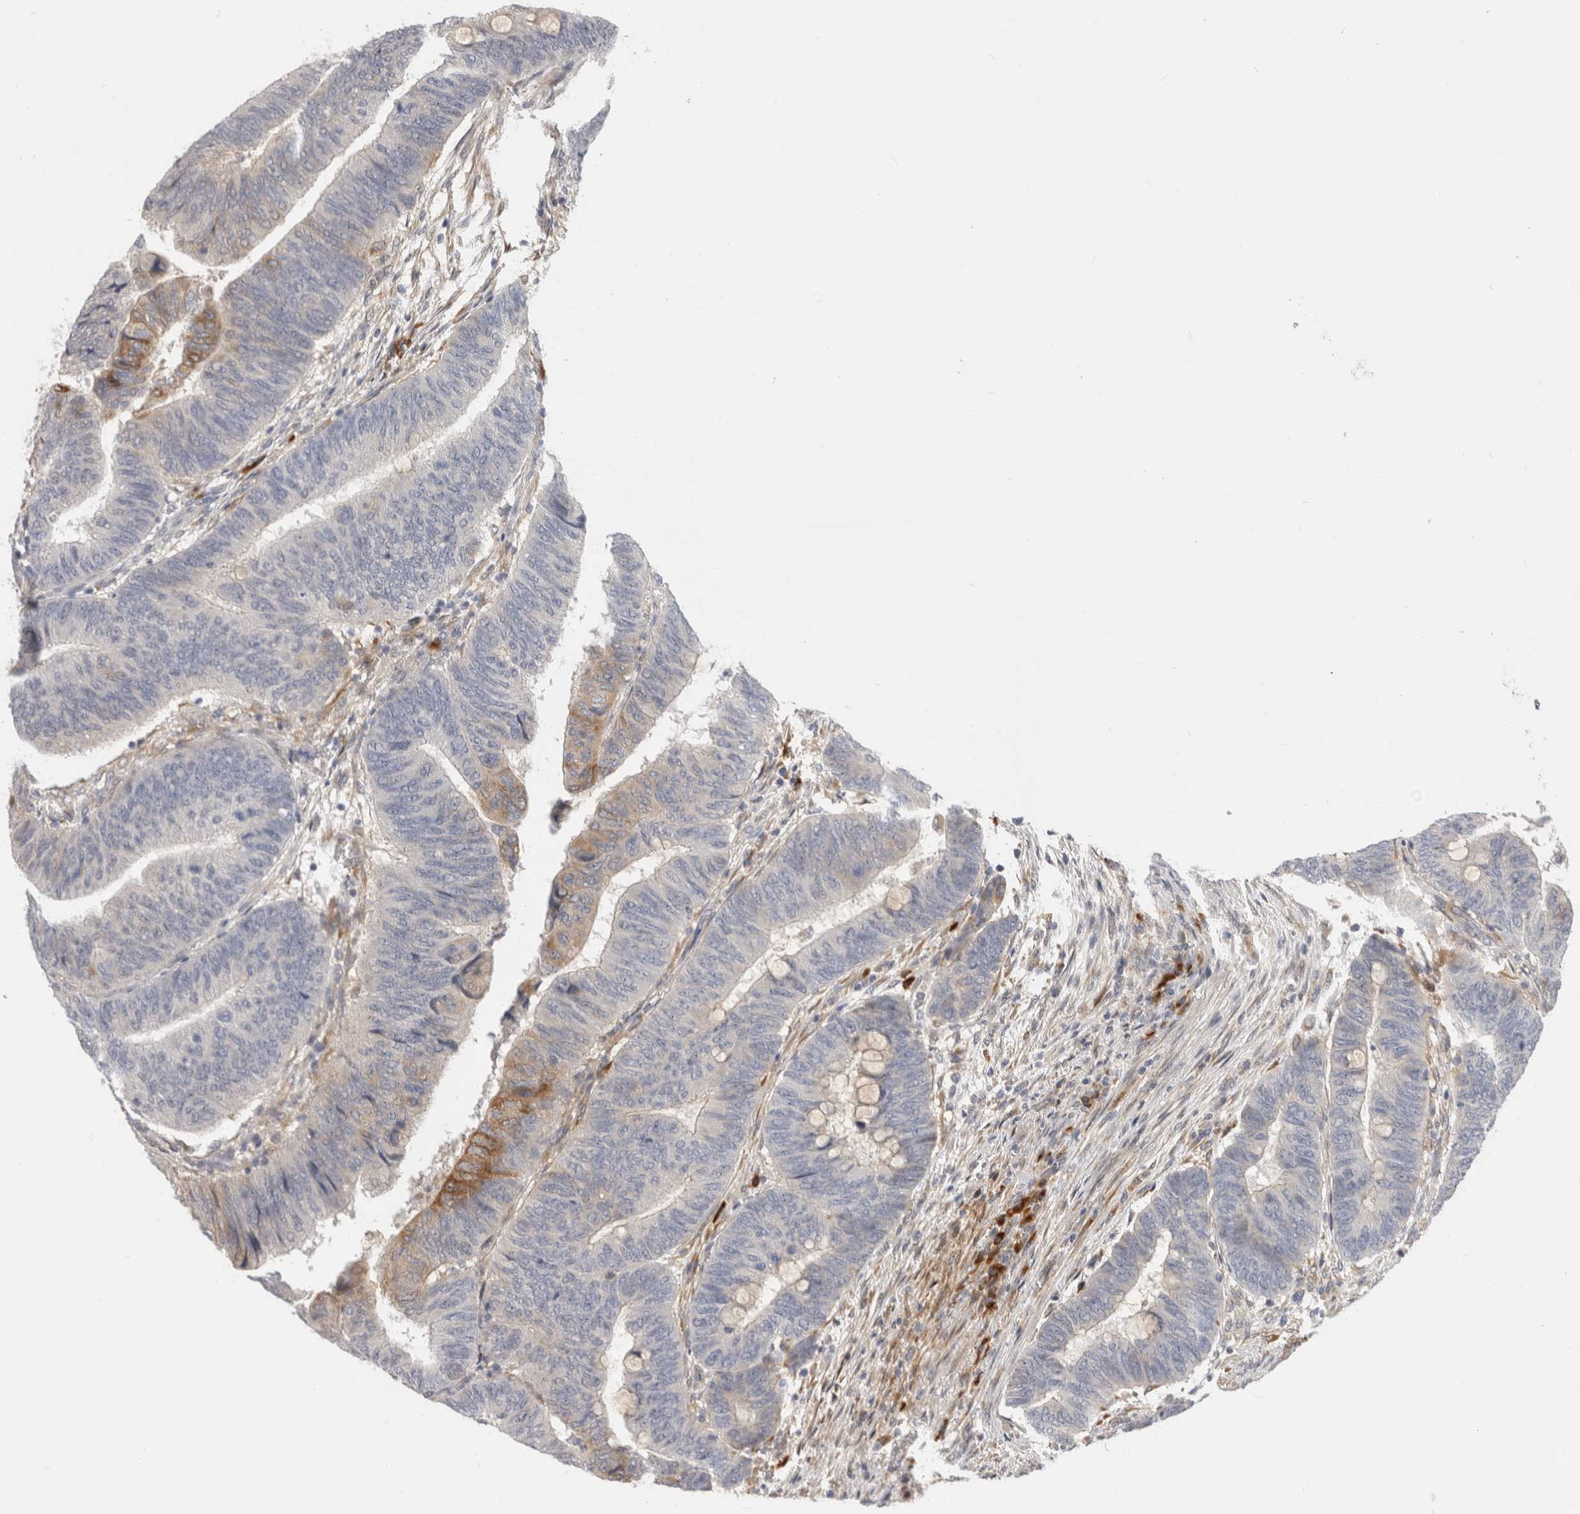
{"staining": {"intensity": "moderate", "quantity": "<25%", "location": "cytoplasmic/membranous"}, "tissue": "colorectal cancer", "cell_type": "Tumor cells", "image_type": "cancer", "snomed": [{"axis": "morphology", "description": "Normal tissue, NOS"}, {"axis": "morphology", "description": "Adenocarcinoma, NOS"}, {"axis": "topography", "description": "Rectum"}, {"axis": "topography", "description": "Peripheral nerve tissue"}], "caption": "IHC photomicrograph of colorectal cancer (adenocarcinoma) stained for a protein (brown), which exhibits low levels of moderate cytoplasmic/membranous positivity in about <25% of tumor cells.", "gene": "APOL2", "patient": {"sex": "male", "age": 92}}